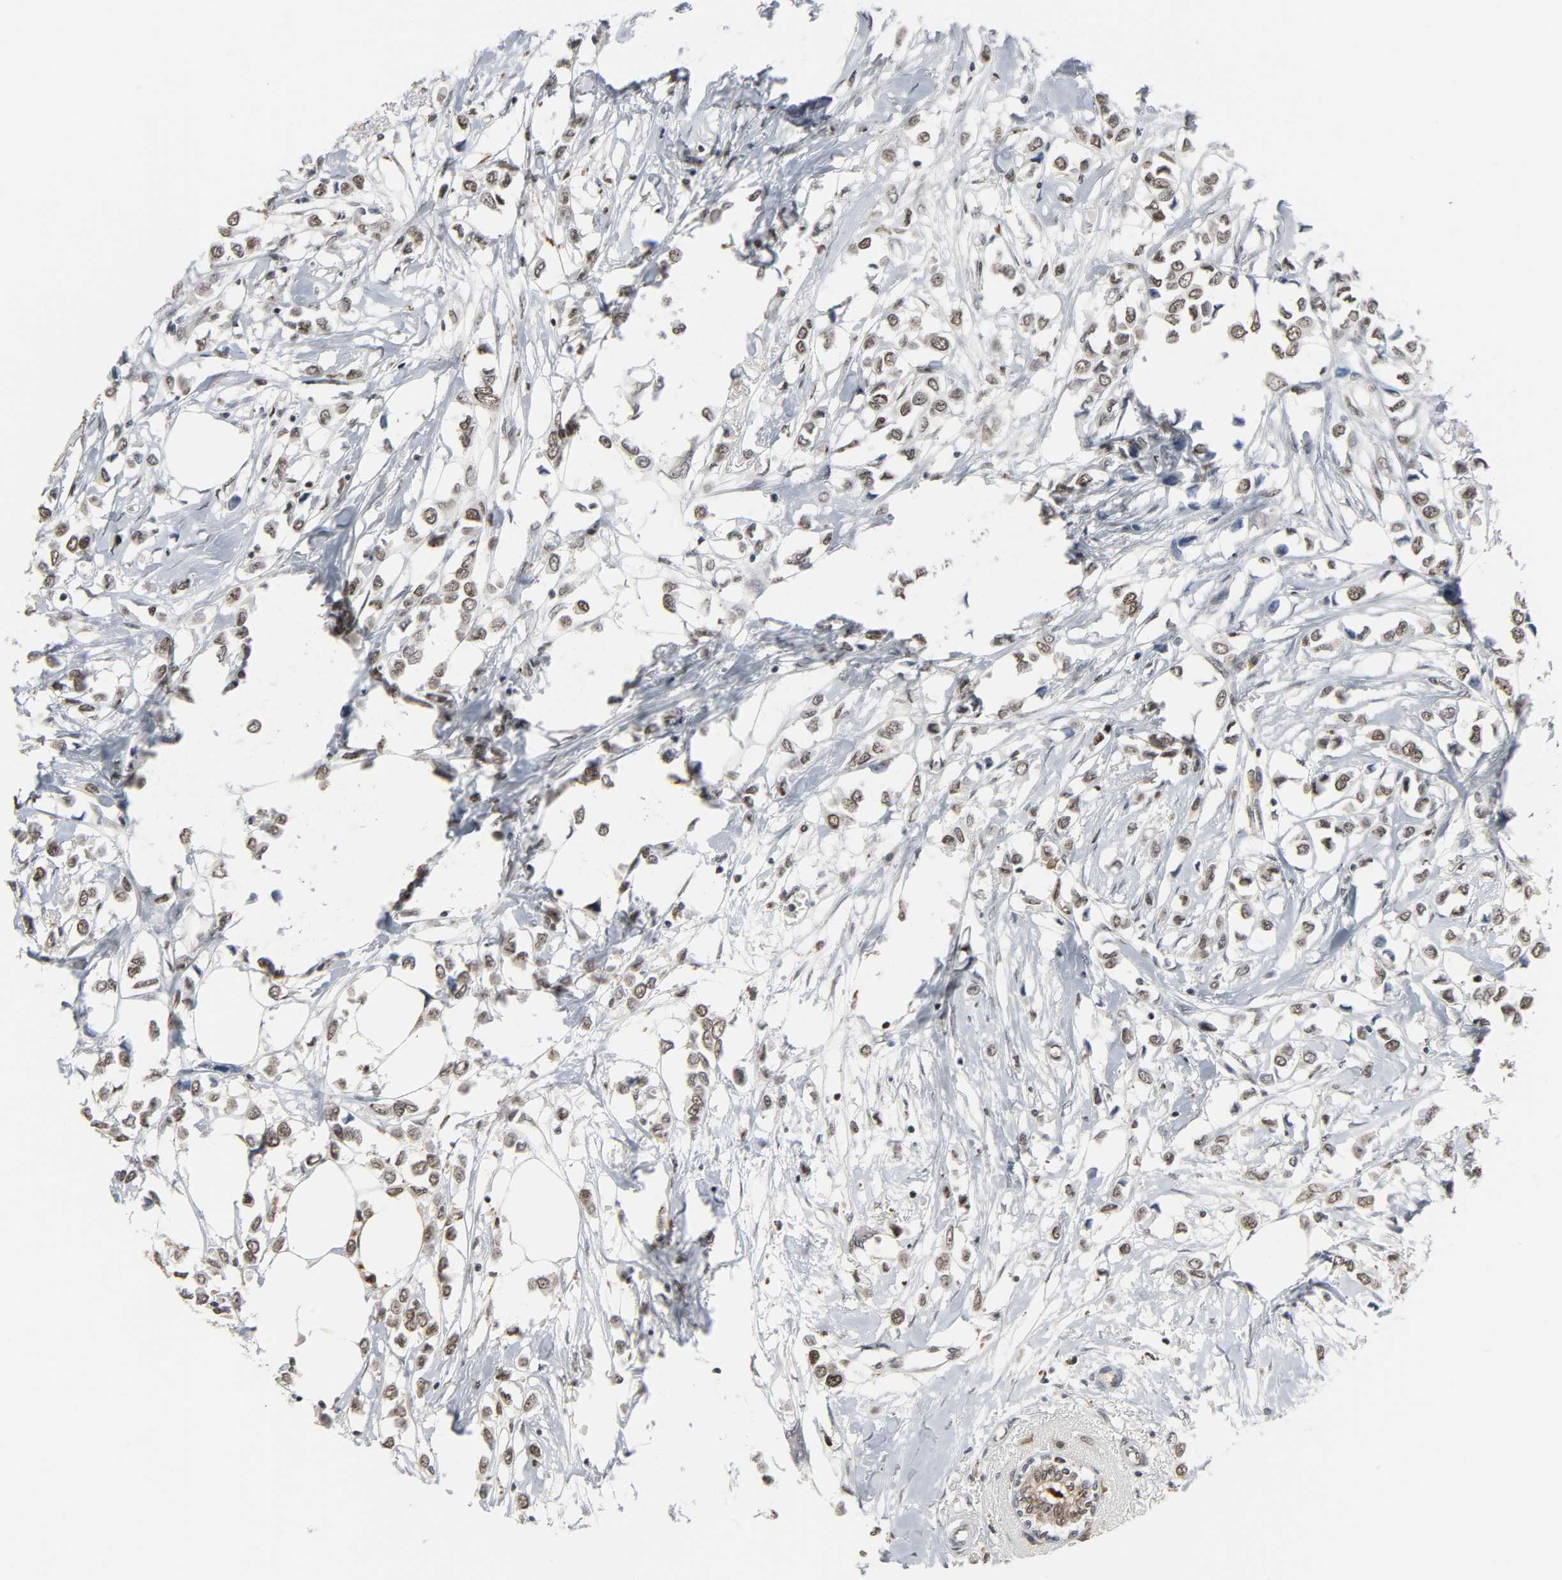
{"staining": {"intensity": "moderate", "quantity": ">75%", "location": "nuclear"}, "tissue": "breast cancer", "cell_type": "Tumor cells", "image_type": "cancer", "snomed": [{"axis": "morphology", "description": "Lobular carcinoma"}, {"axis": "topography", "description": "Breast"}], "caption": "A photomicrograph of lobular carcinoma (breast) stained for a protein exhibits moderate nuclear brown staining in tumor cells. Using DAB (brown) and hematoxylin (blue) stains, captured at high magnification using brightfield microscopy.", "gene": "DAZAP1", "patient": {"sex": "female", "age": 51}}